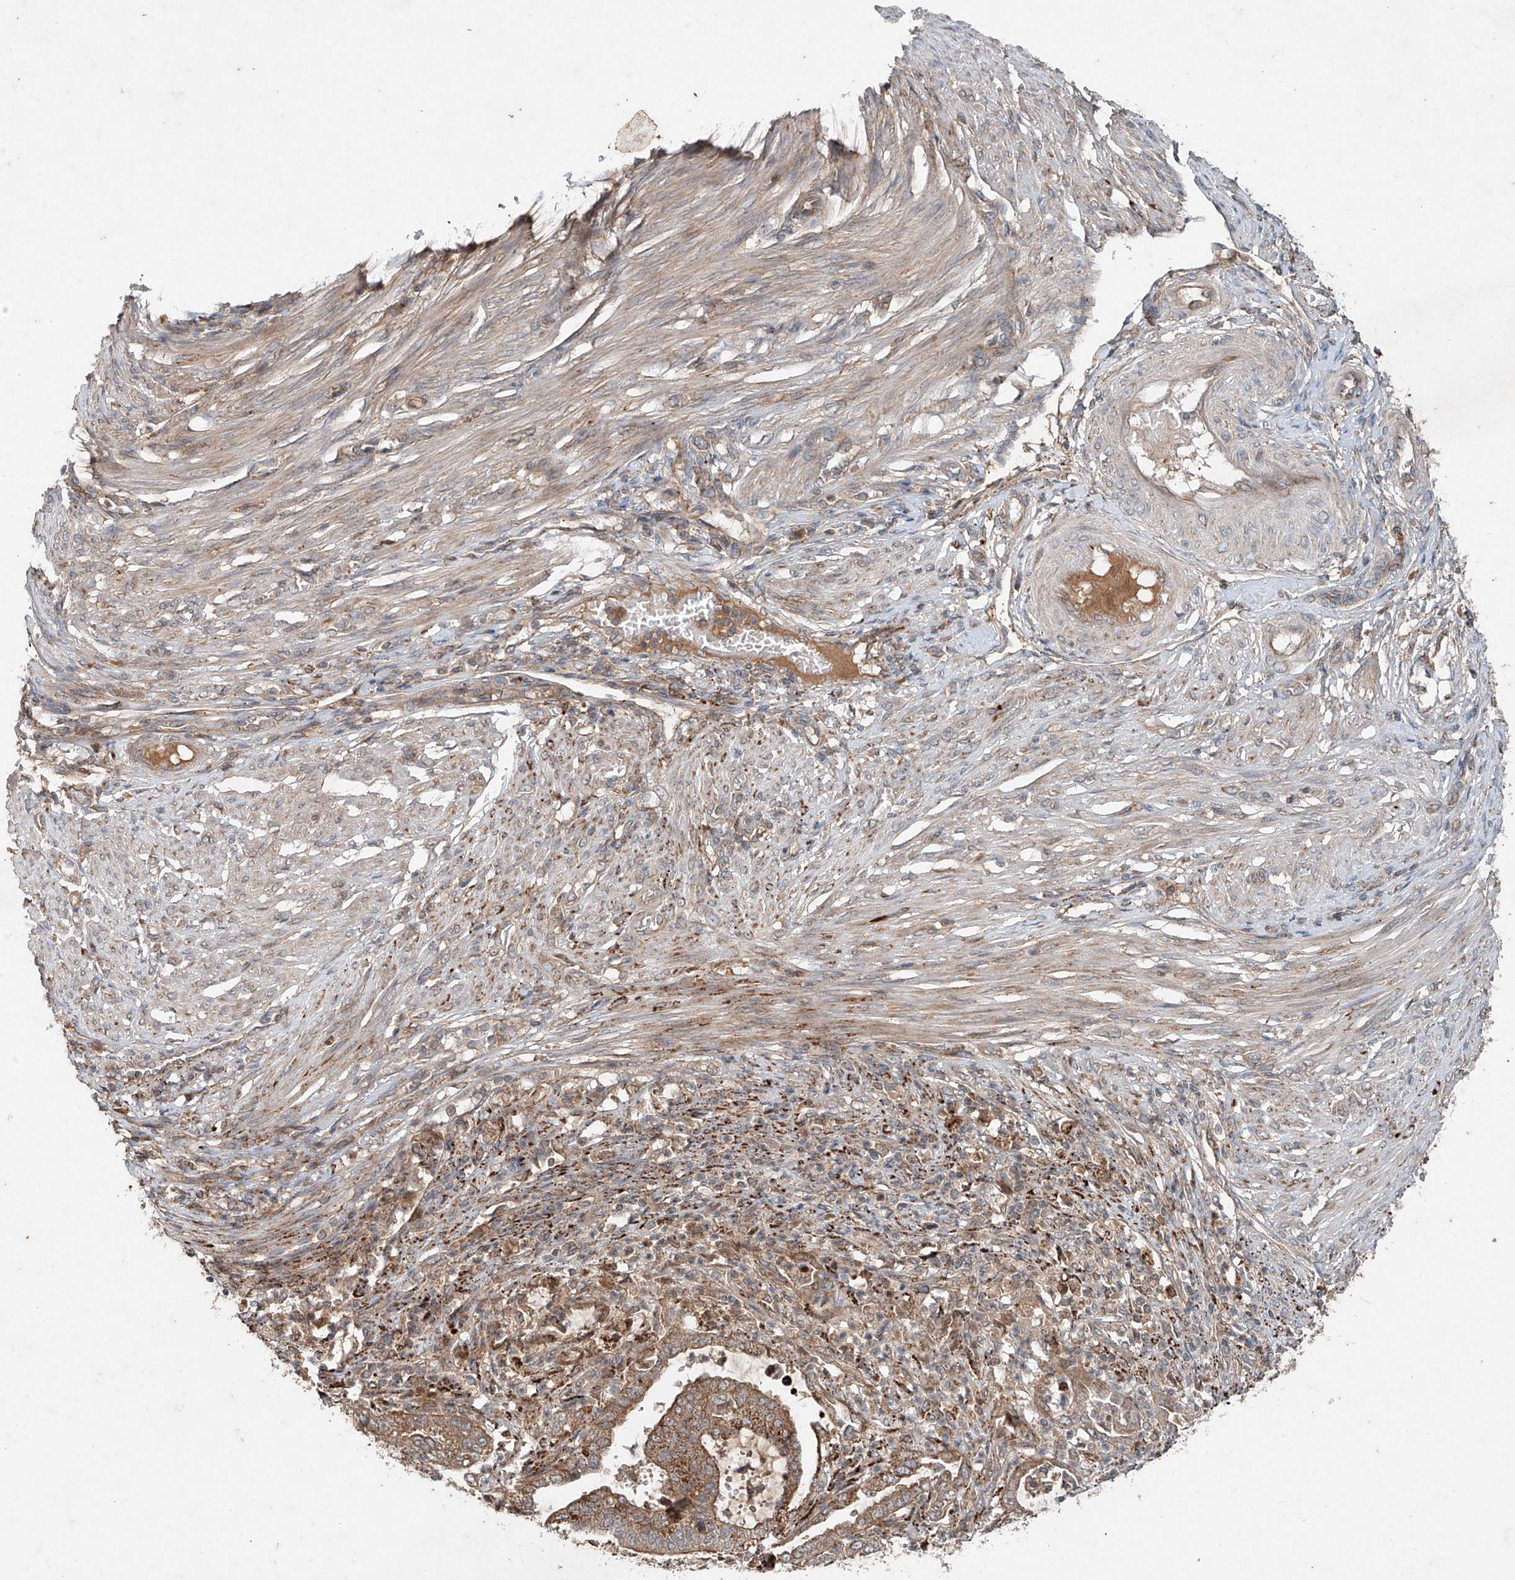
{"staining": {"intensity": "moderate", "quantity": ">75%", "location": "cytoplasmic/membranous"}, "tissue": "endometrial cancer", "cell_type": "Tumor cells", "image_type": "cancer", "snomed": [{"axis": "morphology", "description": "Adenocarcinoma, NOS"}, {"axis": "topography", "description": "Endometrium"}], "caption": "Brown immunohistochemical staining in endometrial adenocarcinoma displays moderate cytoplasmic/membranous staining in about >75% of tumor cells.", "gene": "IER5", "patient": {"sex": "female", "age": 51}}